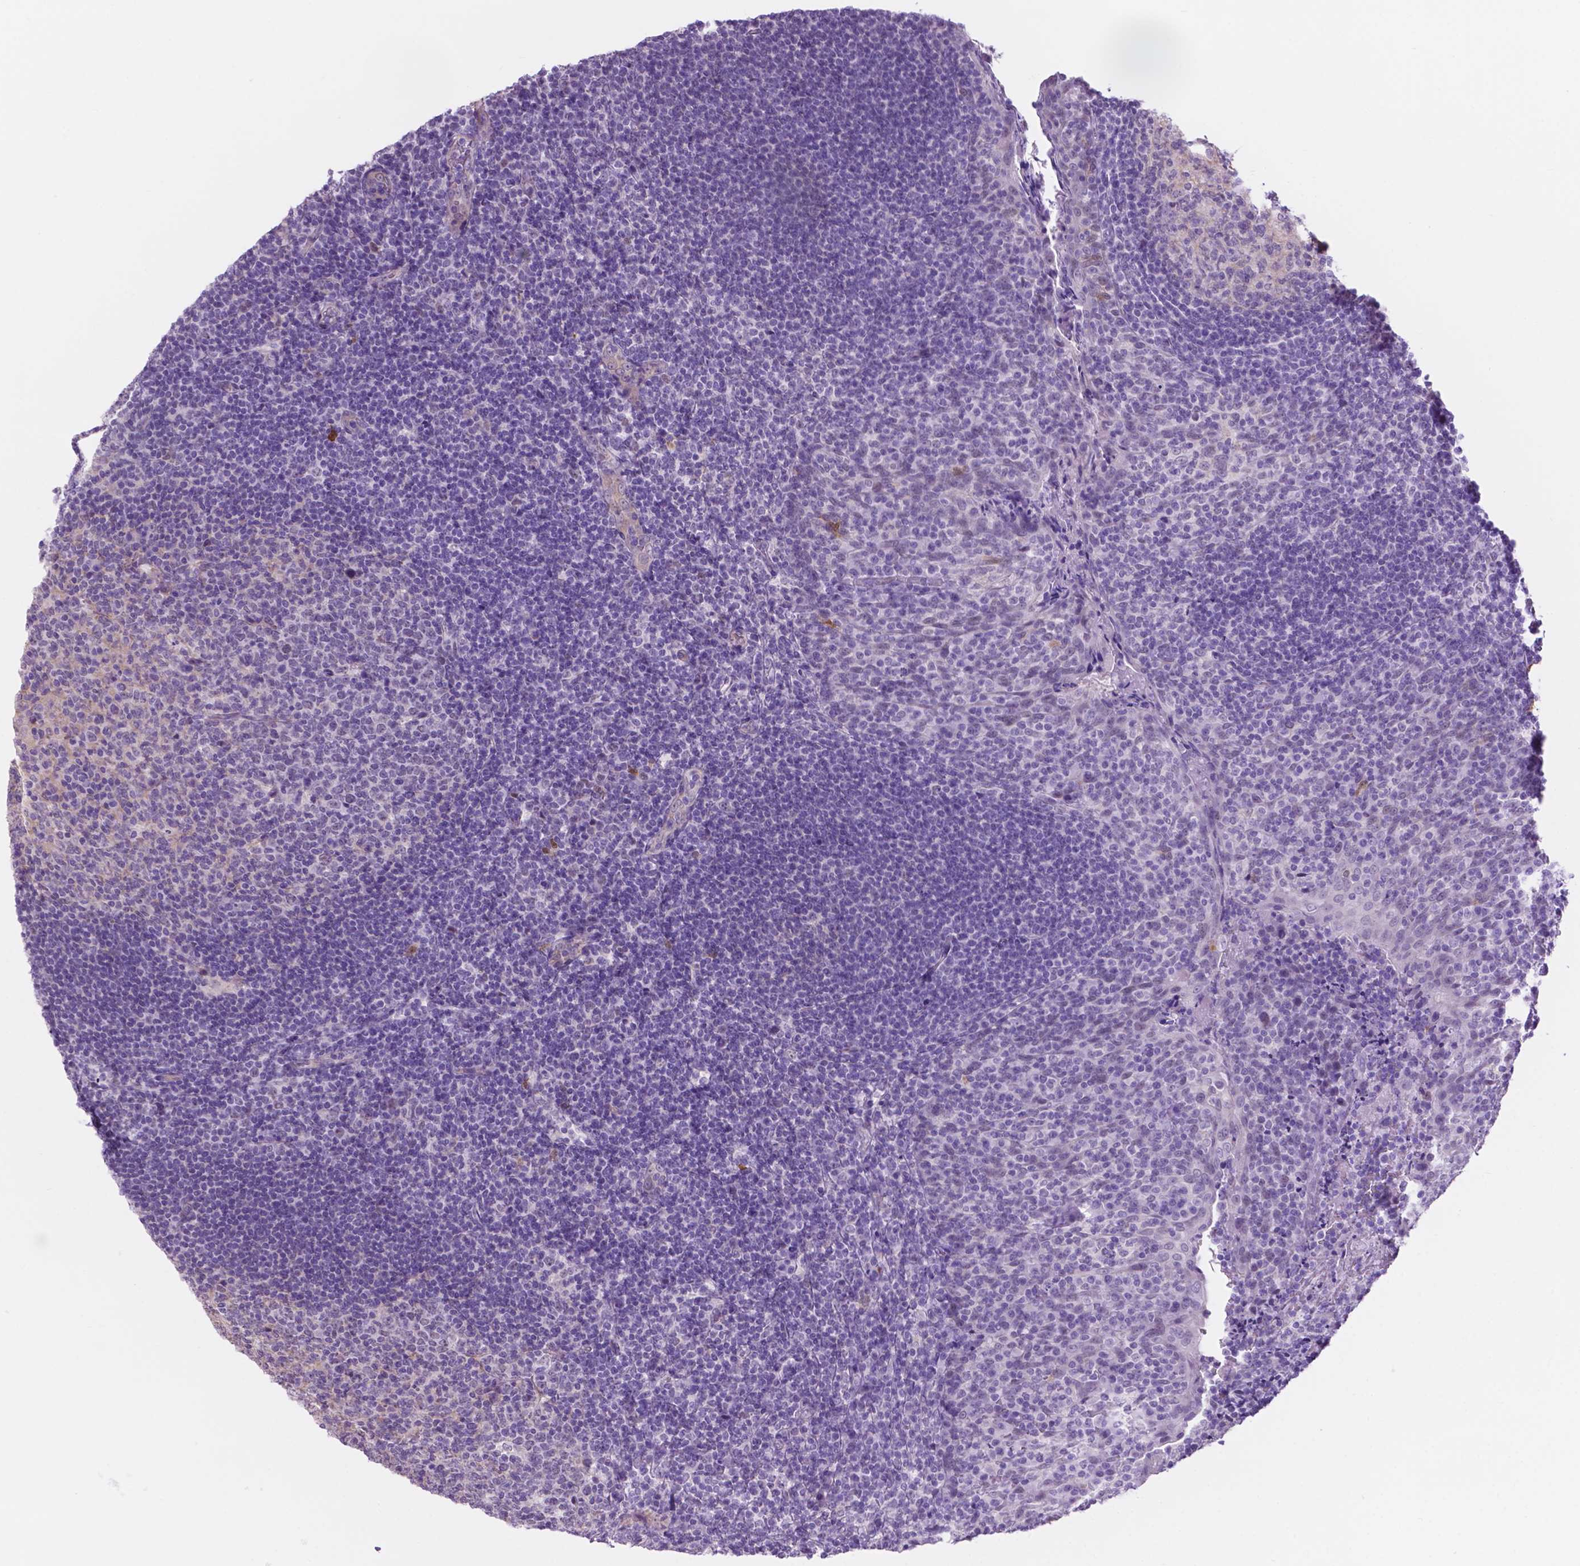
{"staining": {"intensity": "negative", "quantity": "none", "location": "none"}, "tissue": "tonsil", "cell_type": "Germinal center cells", "image_type": "normal", "snomed": [{"axis": "morphology", "description": "Normal tissue, NOS"}, {"axis": "topography", "description": "Tonsil"}], "caption": "A histopathology image of tonsil stained for a protein displays no brown staining in germinal center cells. Brightfield microscopy of IHC stained with DAB (3,3'-diaminobenzidine) (brown) and hematoxylin (blue), captured at high magnification.", "gene": "ACY3", "patient": {"sex": "female", "age": 10}}